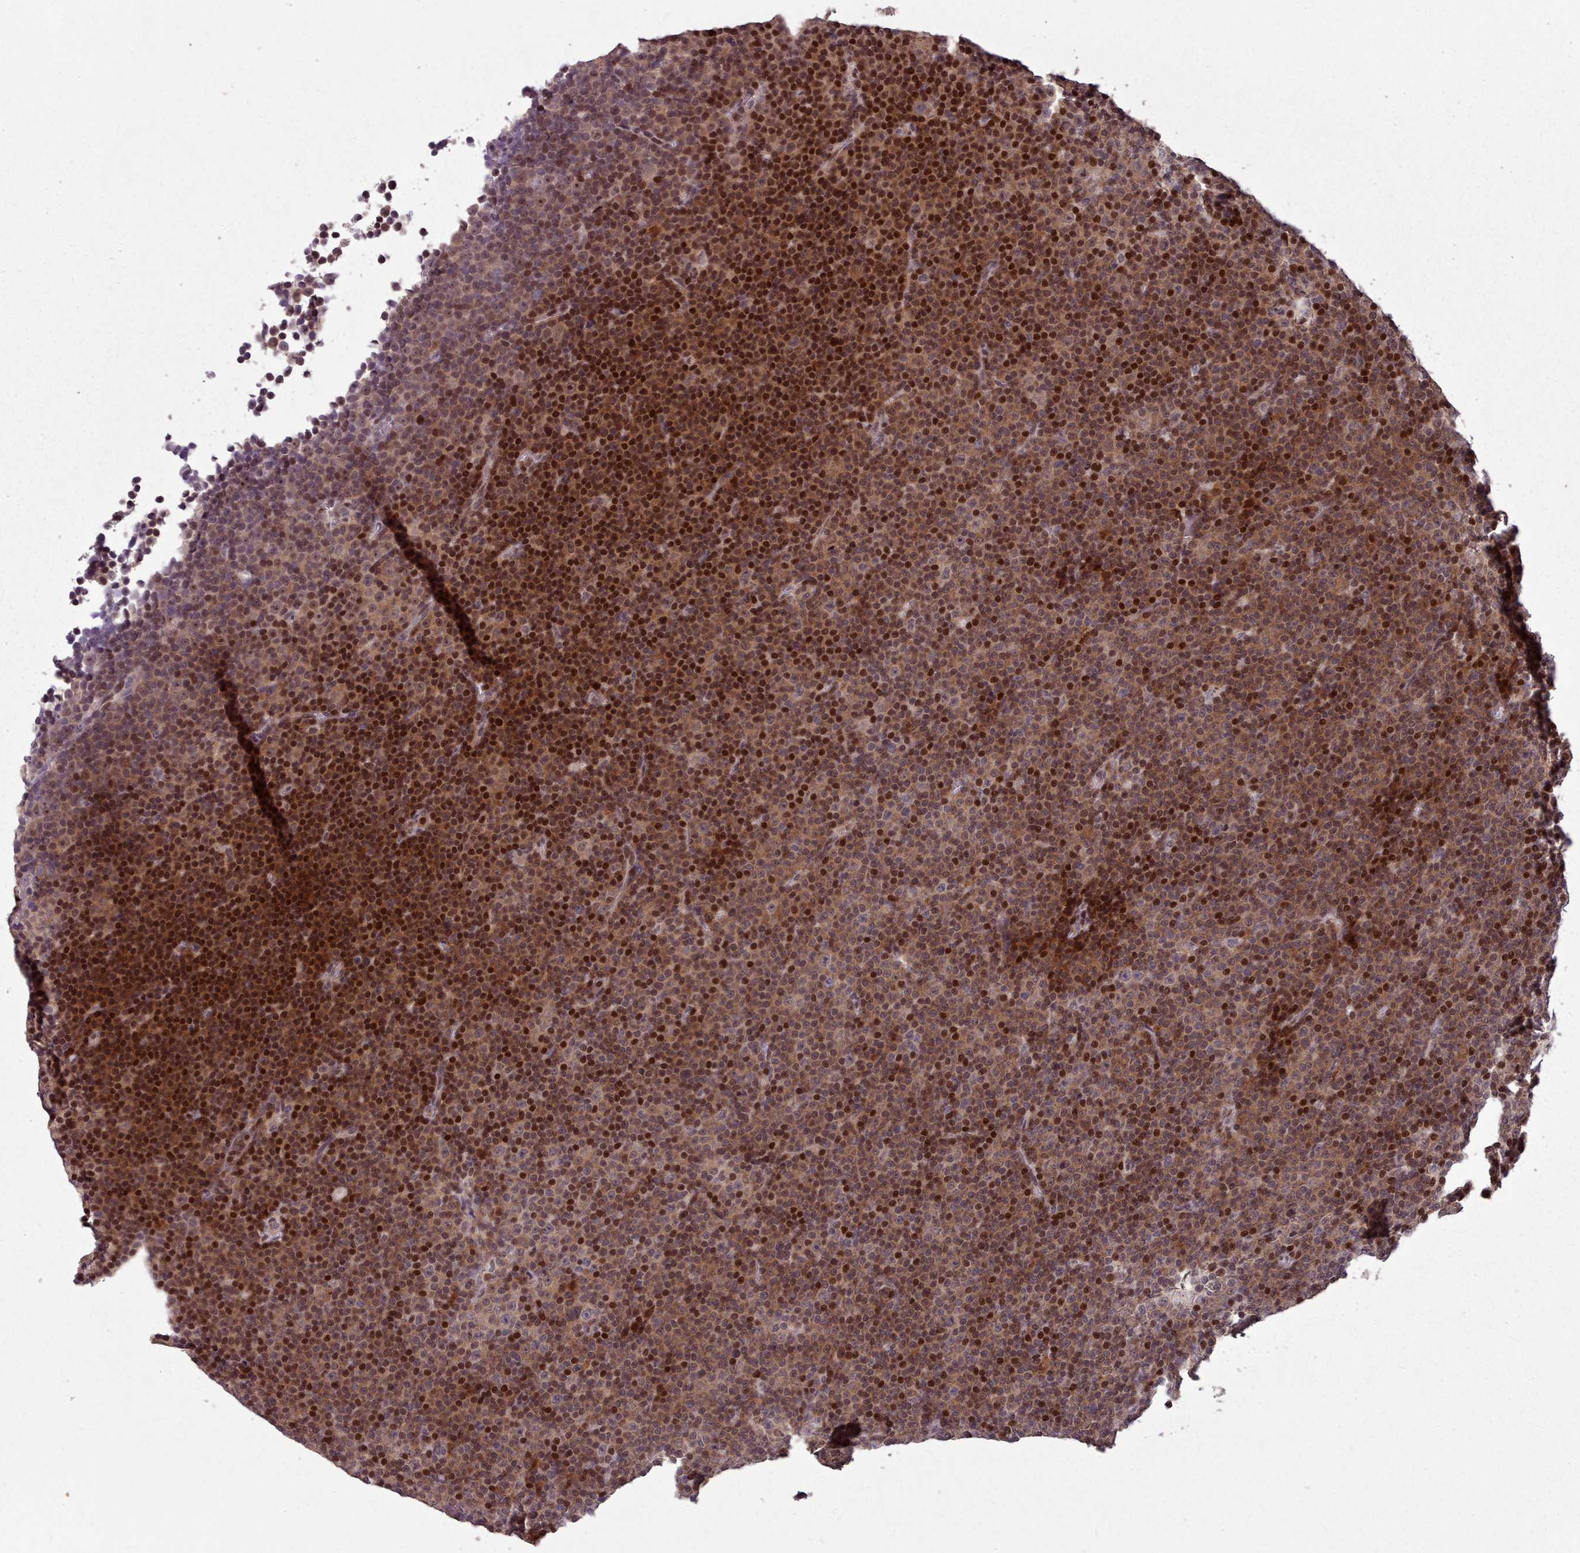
{"staining": {"intensity": "strong", "quantity": "25%-75%", "location": "nuclear"}, "tissue": "lymphoma", "cell_type": "Tumor cells", "image_type": "cancer", "snomed": [{"axis": "morphology", "description": "Malignant lymphoma, non-Hodgkin's type, Low grade"}, {"axis": "topography", "description": "Lymph node"}], "caption": "Protein staining of malignant lymphoma, non-Hodgkin's type (low-grade) tissue shows strong nuclear positivity in approximately 25%-75% of tumor cells.", "gene": "ENSA", "patient": {"sex": "female", "age": 67}}